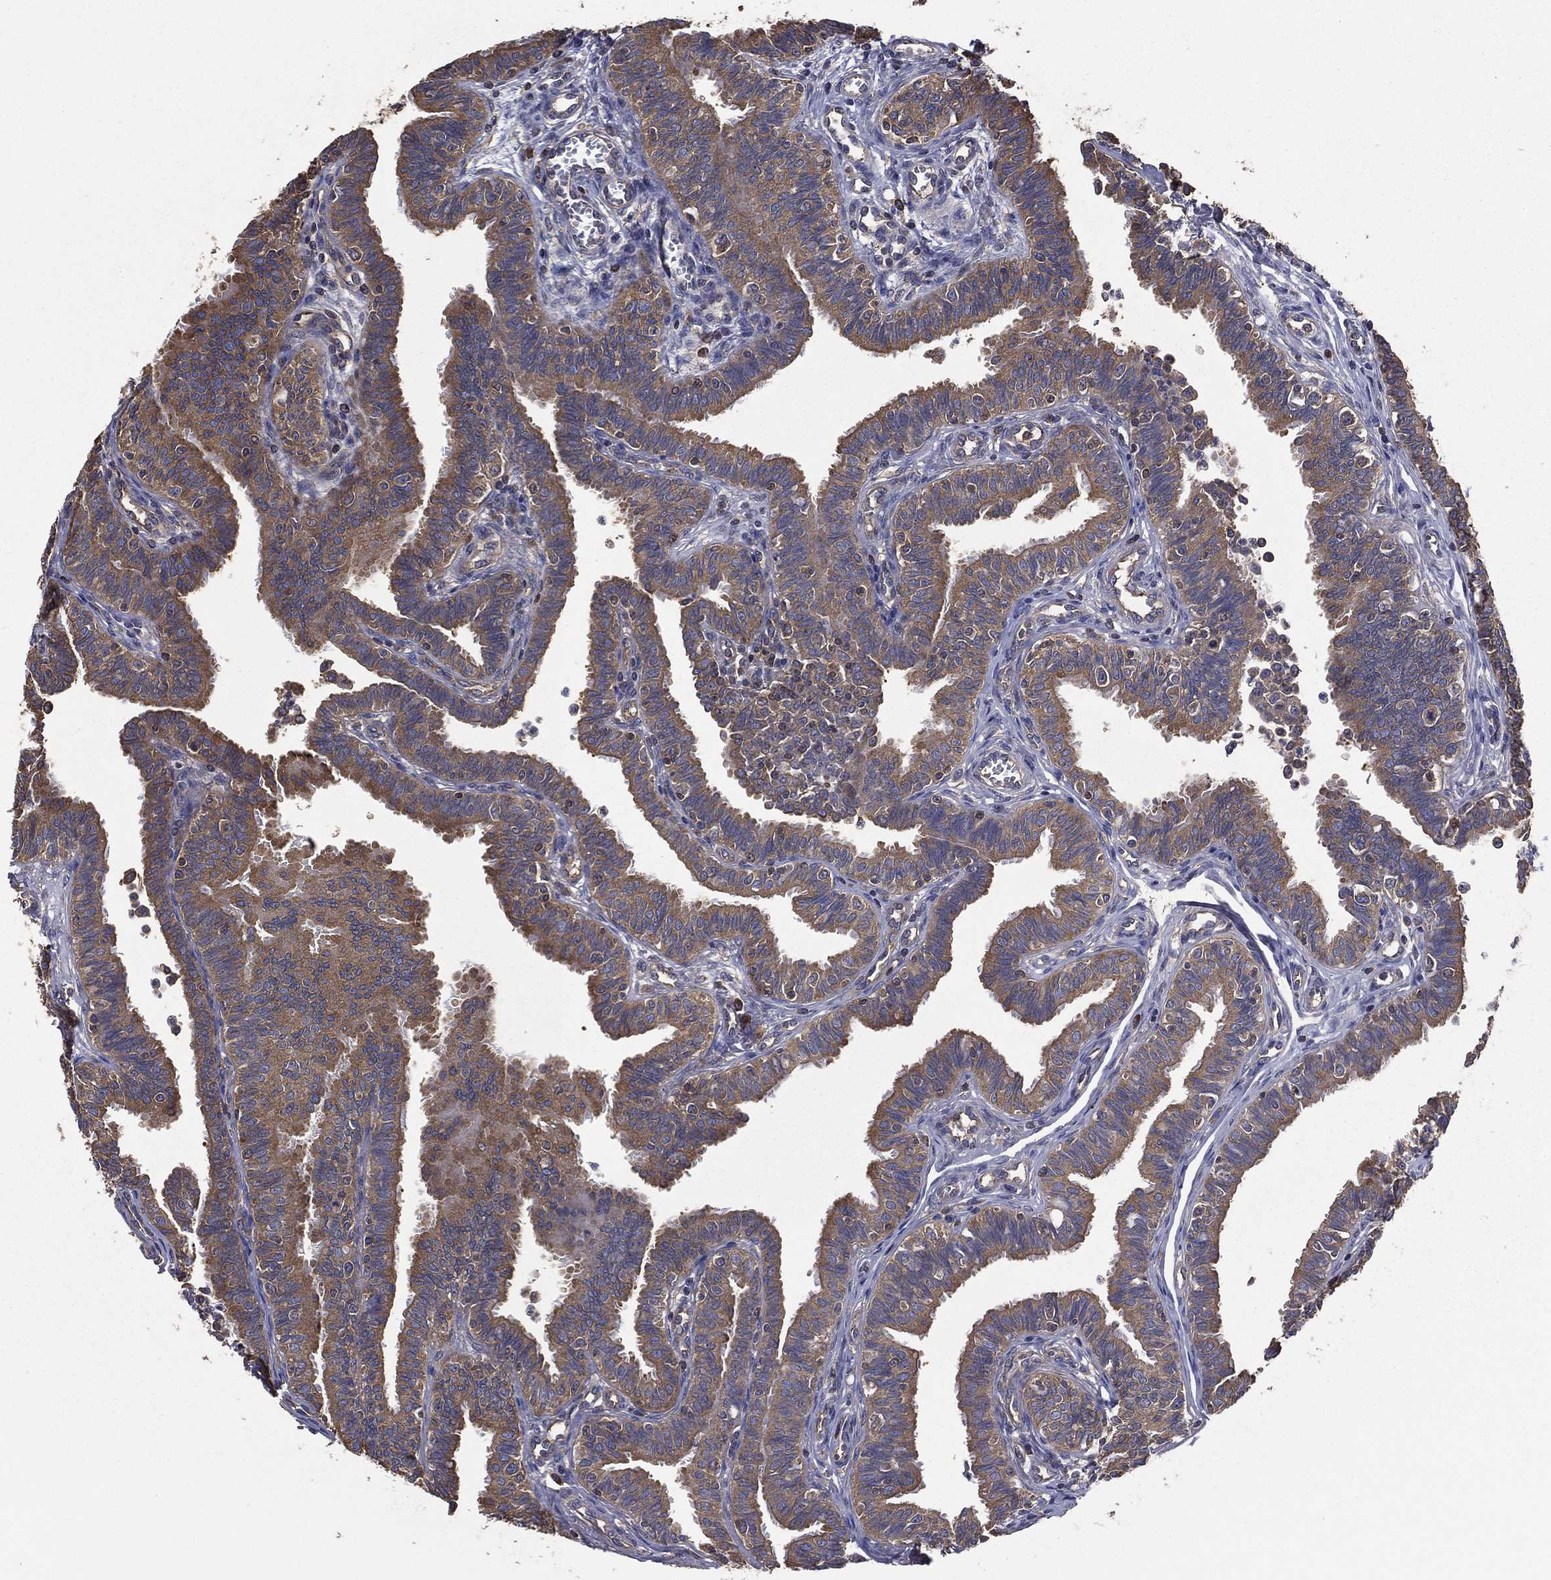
{"staining": {"intensity": "moderate", "quantity": ">75%", "location": "cytoplasmic/membranous"}, "tissue": "fallopian tube", "cell_type": "Glandular cells", "image_type": "normal", "snomed": [{"axis": "morphology", "description": "Normal tissue, NOS"}, {"axis": "topography", "description": "Fallopian tube"}], "caption": "The histopathology image reveals staining of normal fallopian tube, revealing moderate cytoplasmic/membranous protein positivity (brown color) within glandular cells.", "gene": "SARS1", "patient": {"sex": "female", "age": 36}}